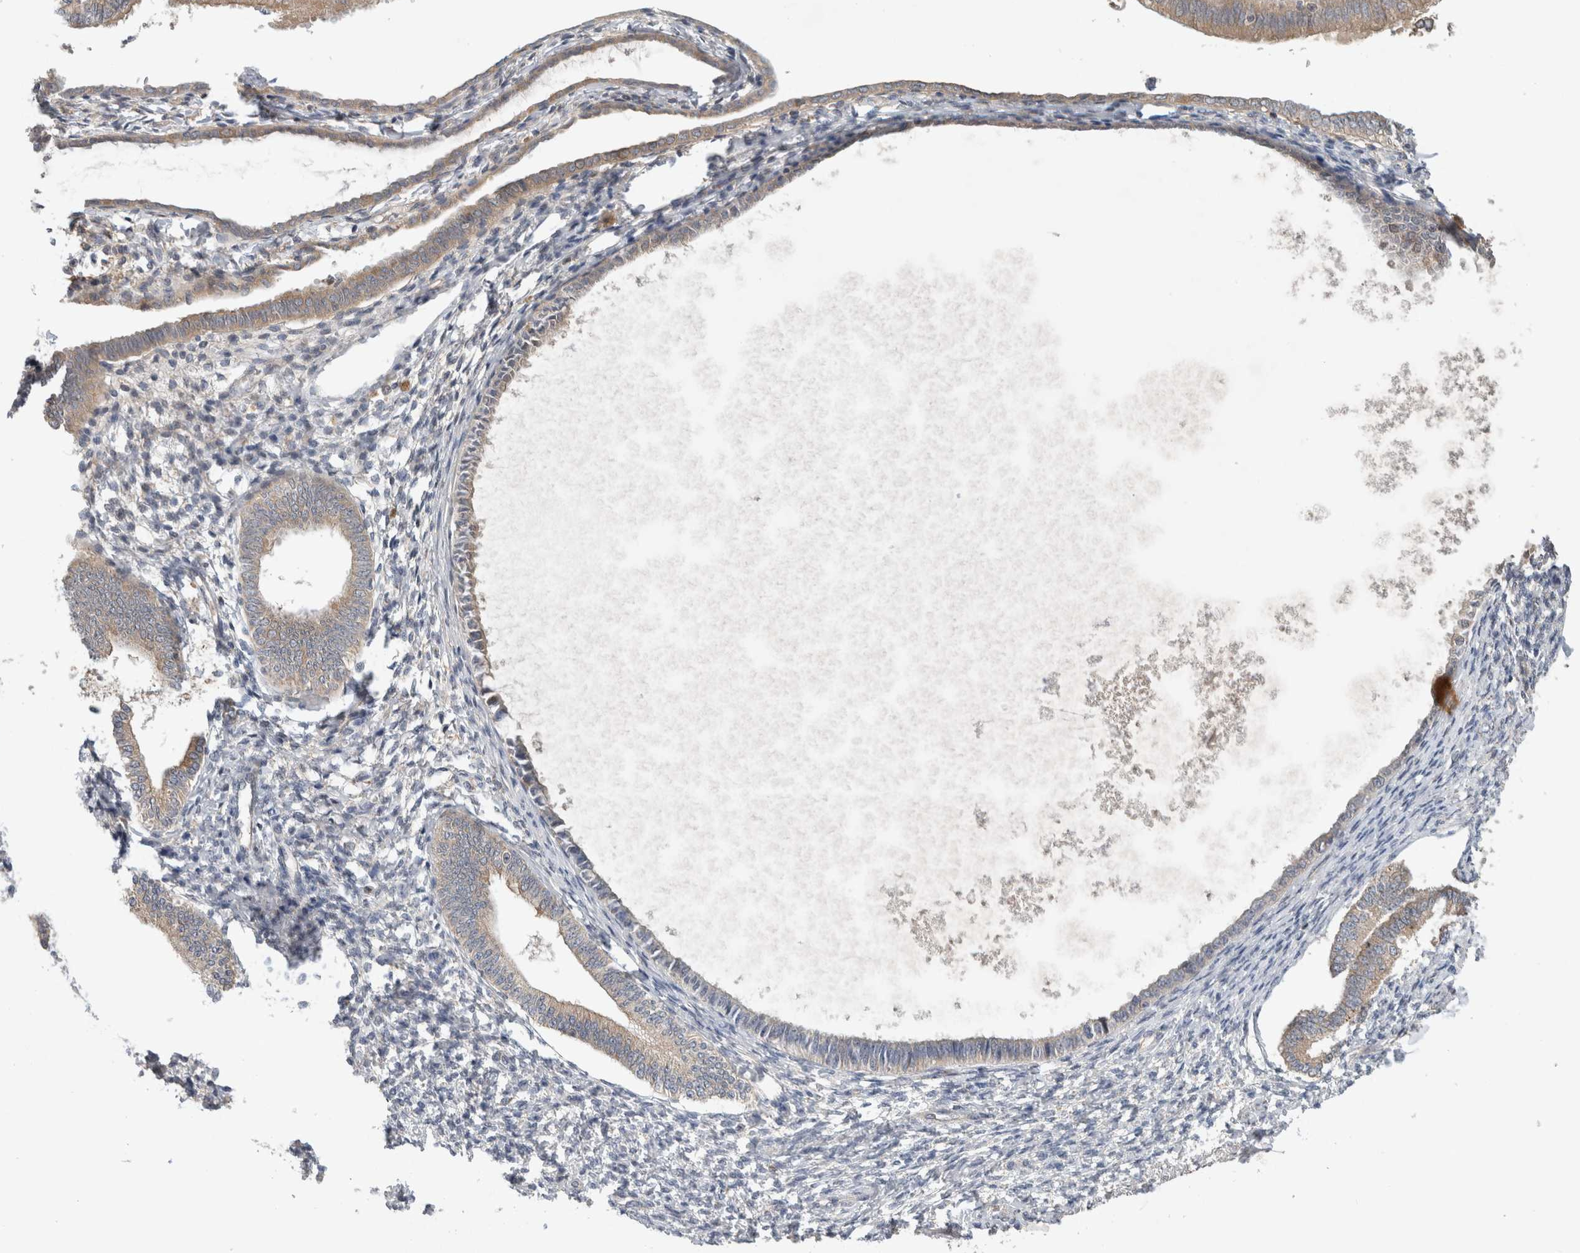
{"staining": {"intensity": "moderate", "quantity": "<25%", "location": "cytoplasmic/membranous"}, "tissue": "endometrium", "cell_type": "Cells in endometrial stroma", "image_type": "normal", "snomed": [{"axis": "morphology", "description": "Normal tissue, NOS"}, {"axis": "topography", "description": "Endometrium"}], "caption": "Protein expression analysis of unremarkable human endometrium reveals moderate cytoplasmic/membranous positivity in about <25% of cells in endometrial stroma.", "gene": "ARMC9", "patient": {"sex": "female", "age": 77}}